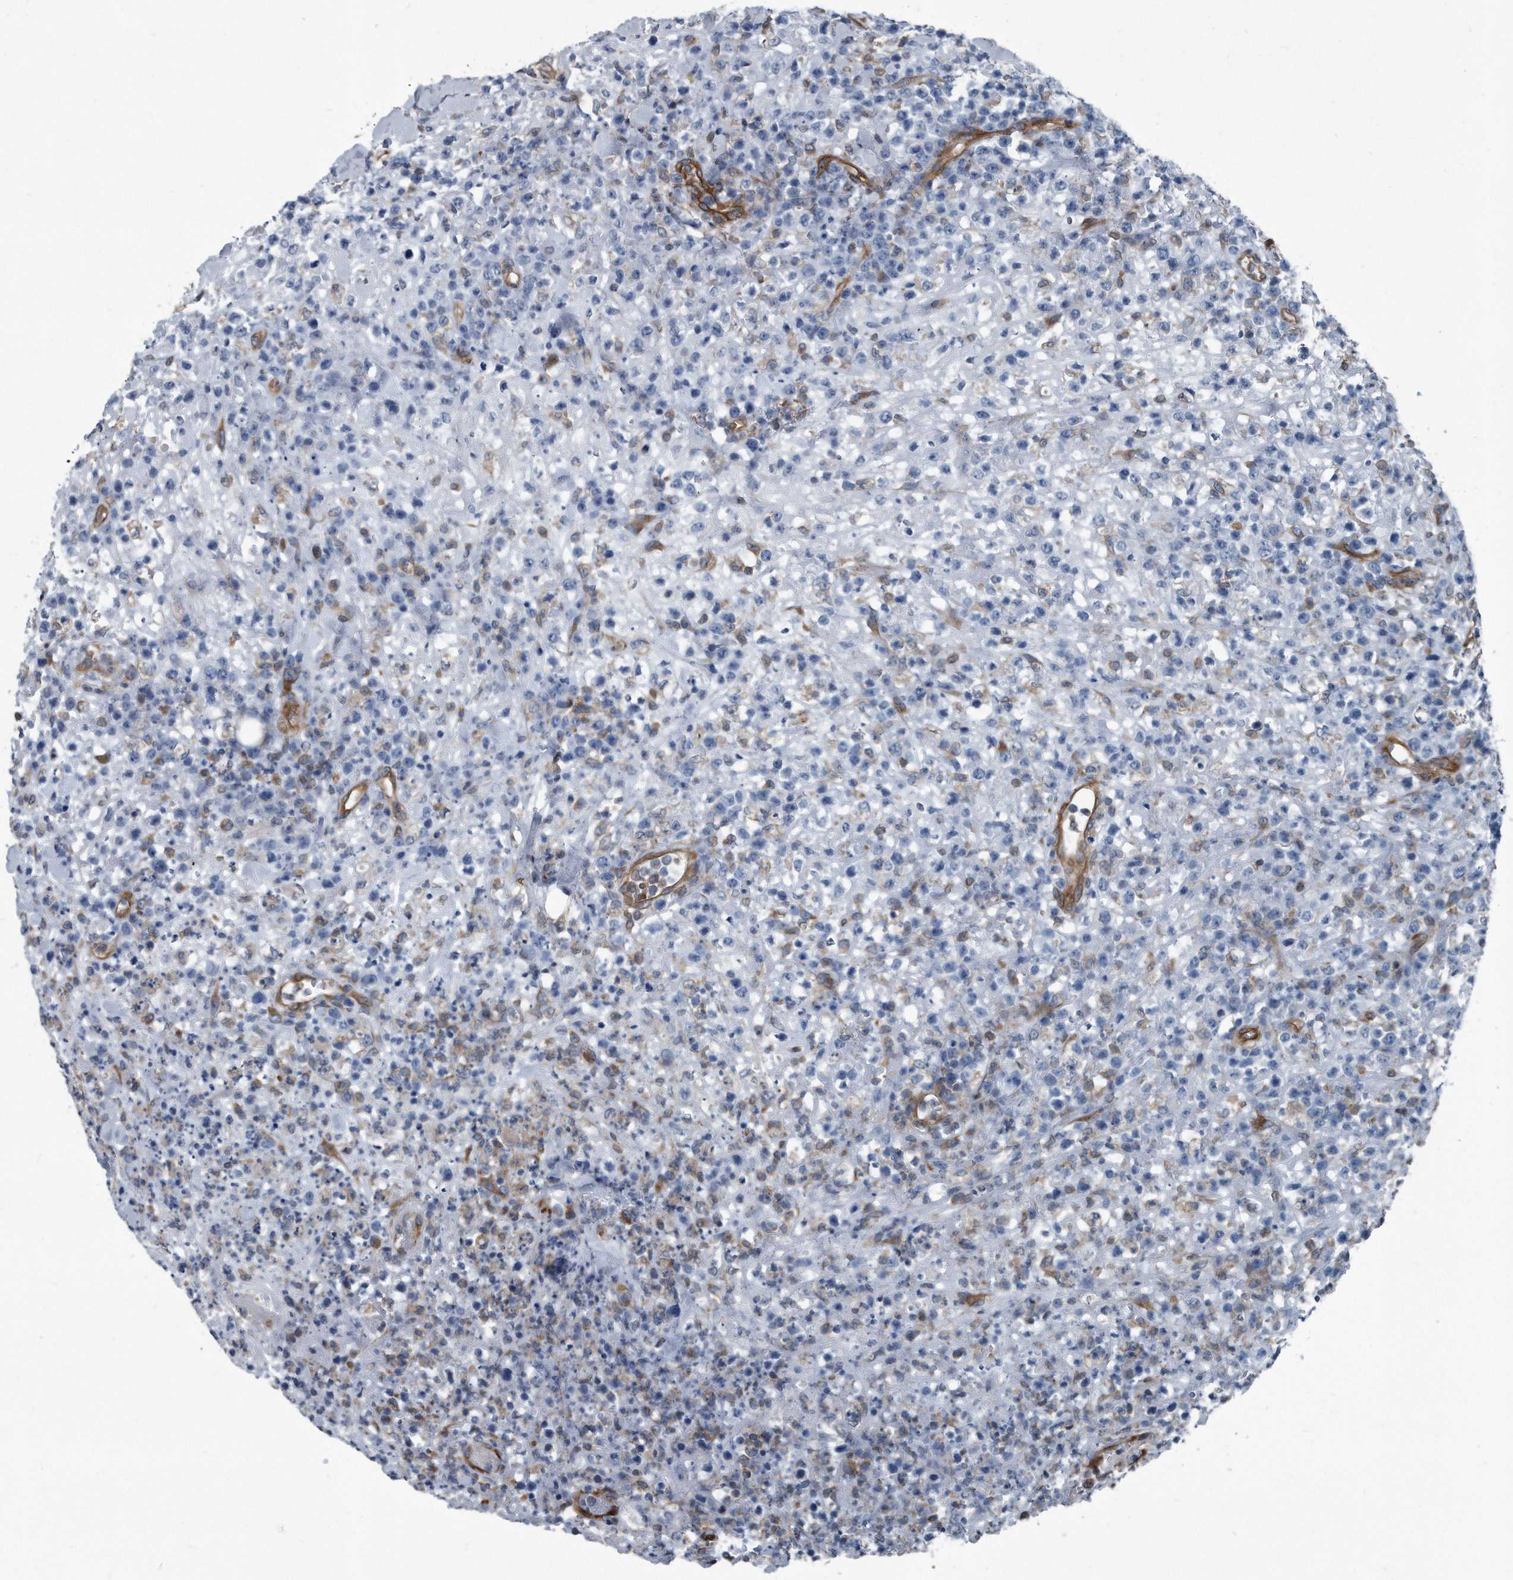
{"staining": {"intensity": "negative", "quantity": "none", "location": "none"}, "tissue": "lymphoma", "cell_type": "Tumor cells", "image_type": "cancer", "snomed": [{"axis": "morphology", "description": "Malignant lymphoma, non-Hodgkin's type, High grade"}, {"axis": "topography", "description": "Colon"}], "caption": "Immunohistochemical staining of human malignant lymphoma, non-Hodgkin's type (high-grade) shows no significant positivity in tumor cells.", "gene": "PLEC", "patient": {"sex": "female", "age": 53}}